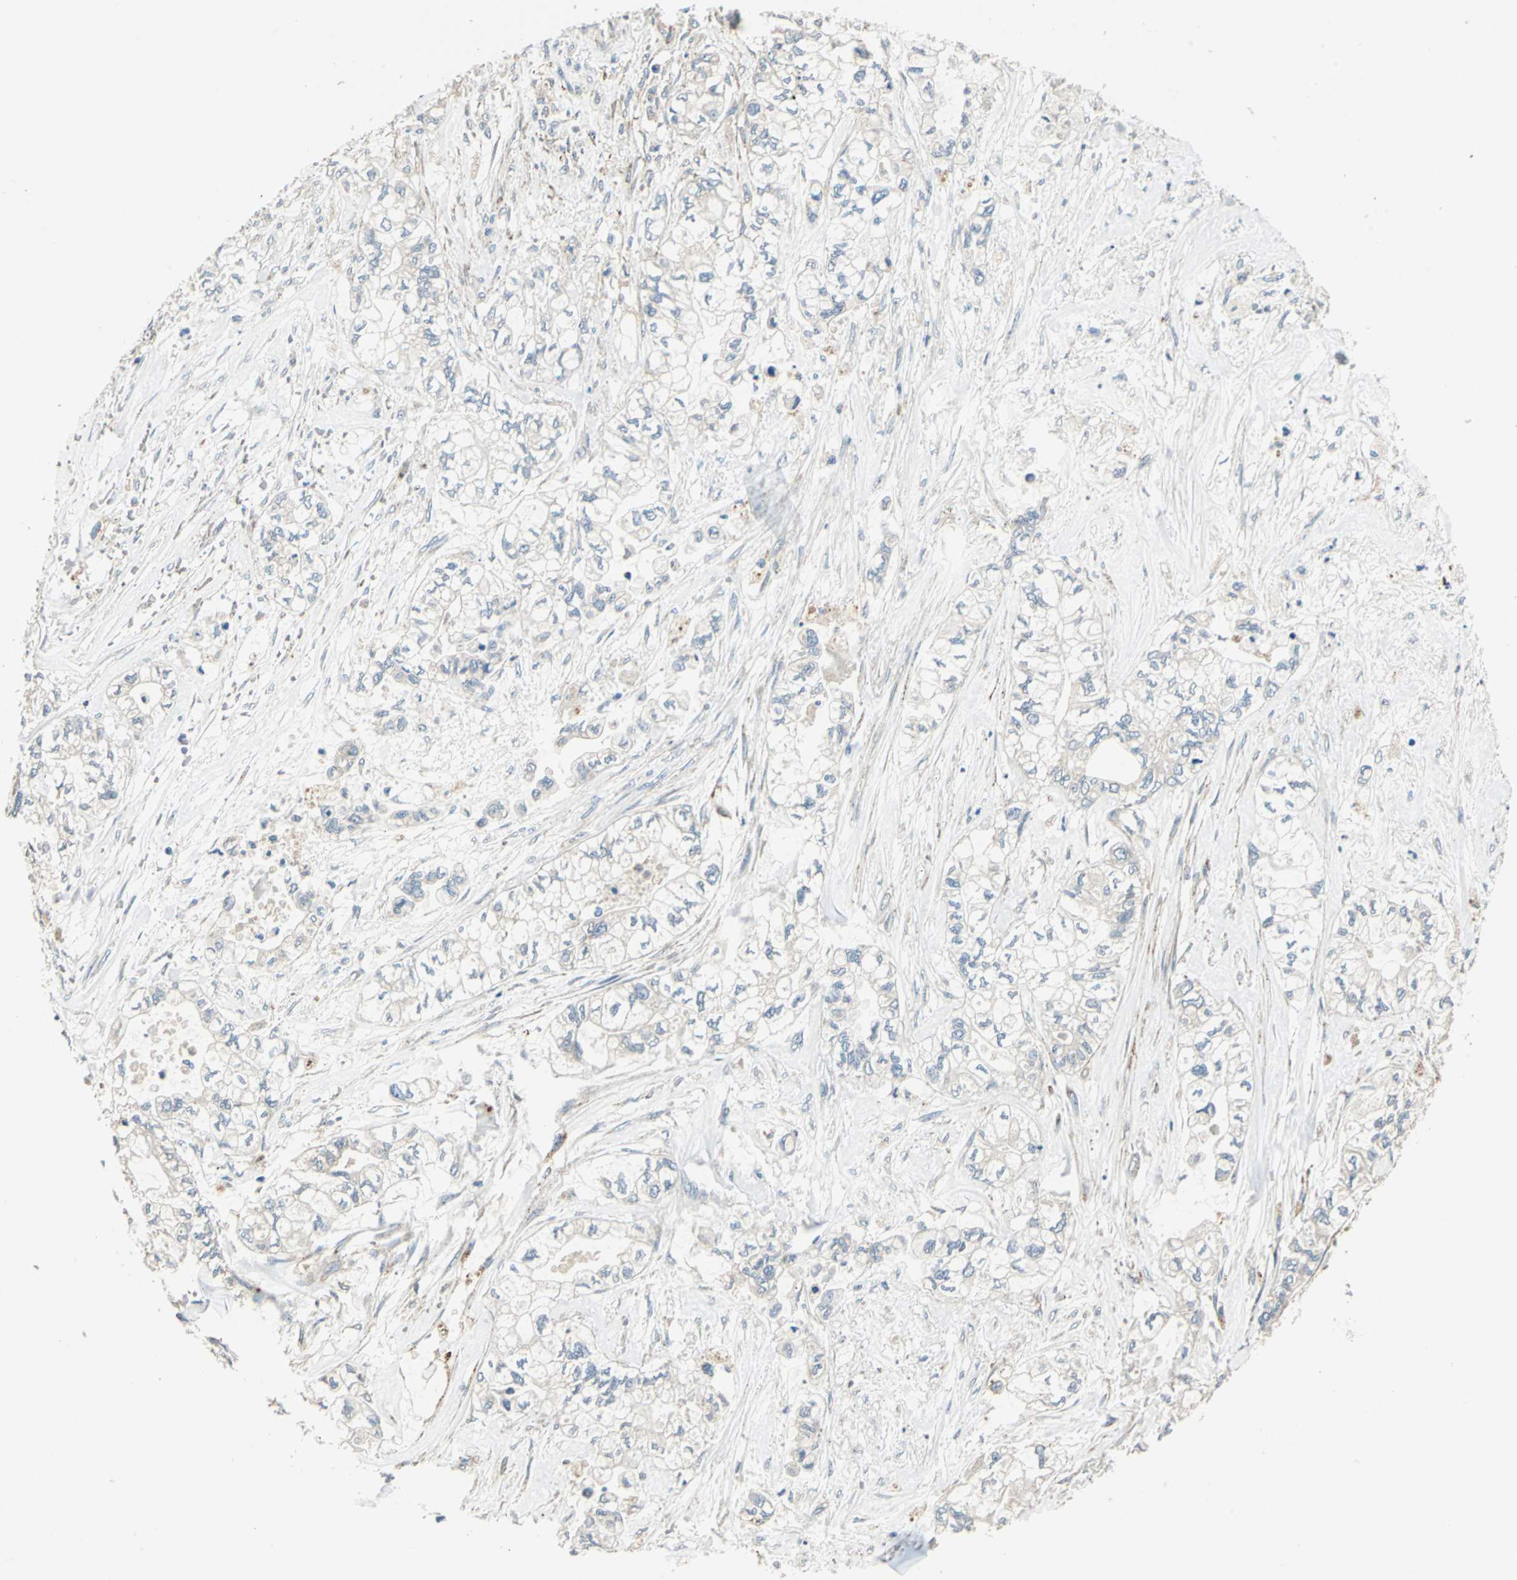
{"staining": {"intensity": "weak", "quantity": ">75%", "location": "cytoplasmic/membranous"}, "tissue": "pancreatic cancer", "cell_type": "Tumor cells", "image_type": "cancer", "snomed": [{"axis": "morphology", "description": "Adenocarcinoma, NOS"}, {"axis": "topography", "description": "Pancreas"}], "caption": "This is an image of immunohistochemistry staining of pancreatic cancer (adenocarcinoma), which shows weak staining in the cytoplasmic/membranous of tumor cells.", "gene": "NIT1", "patient": {"sex": "male", "age": 79}}